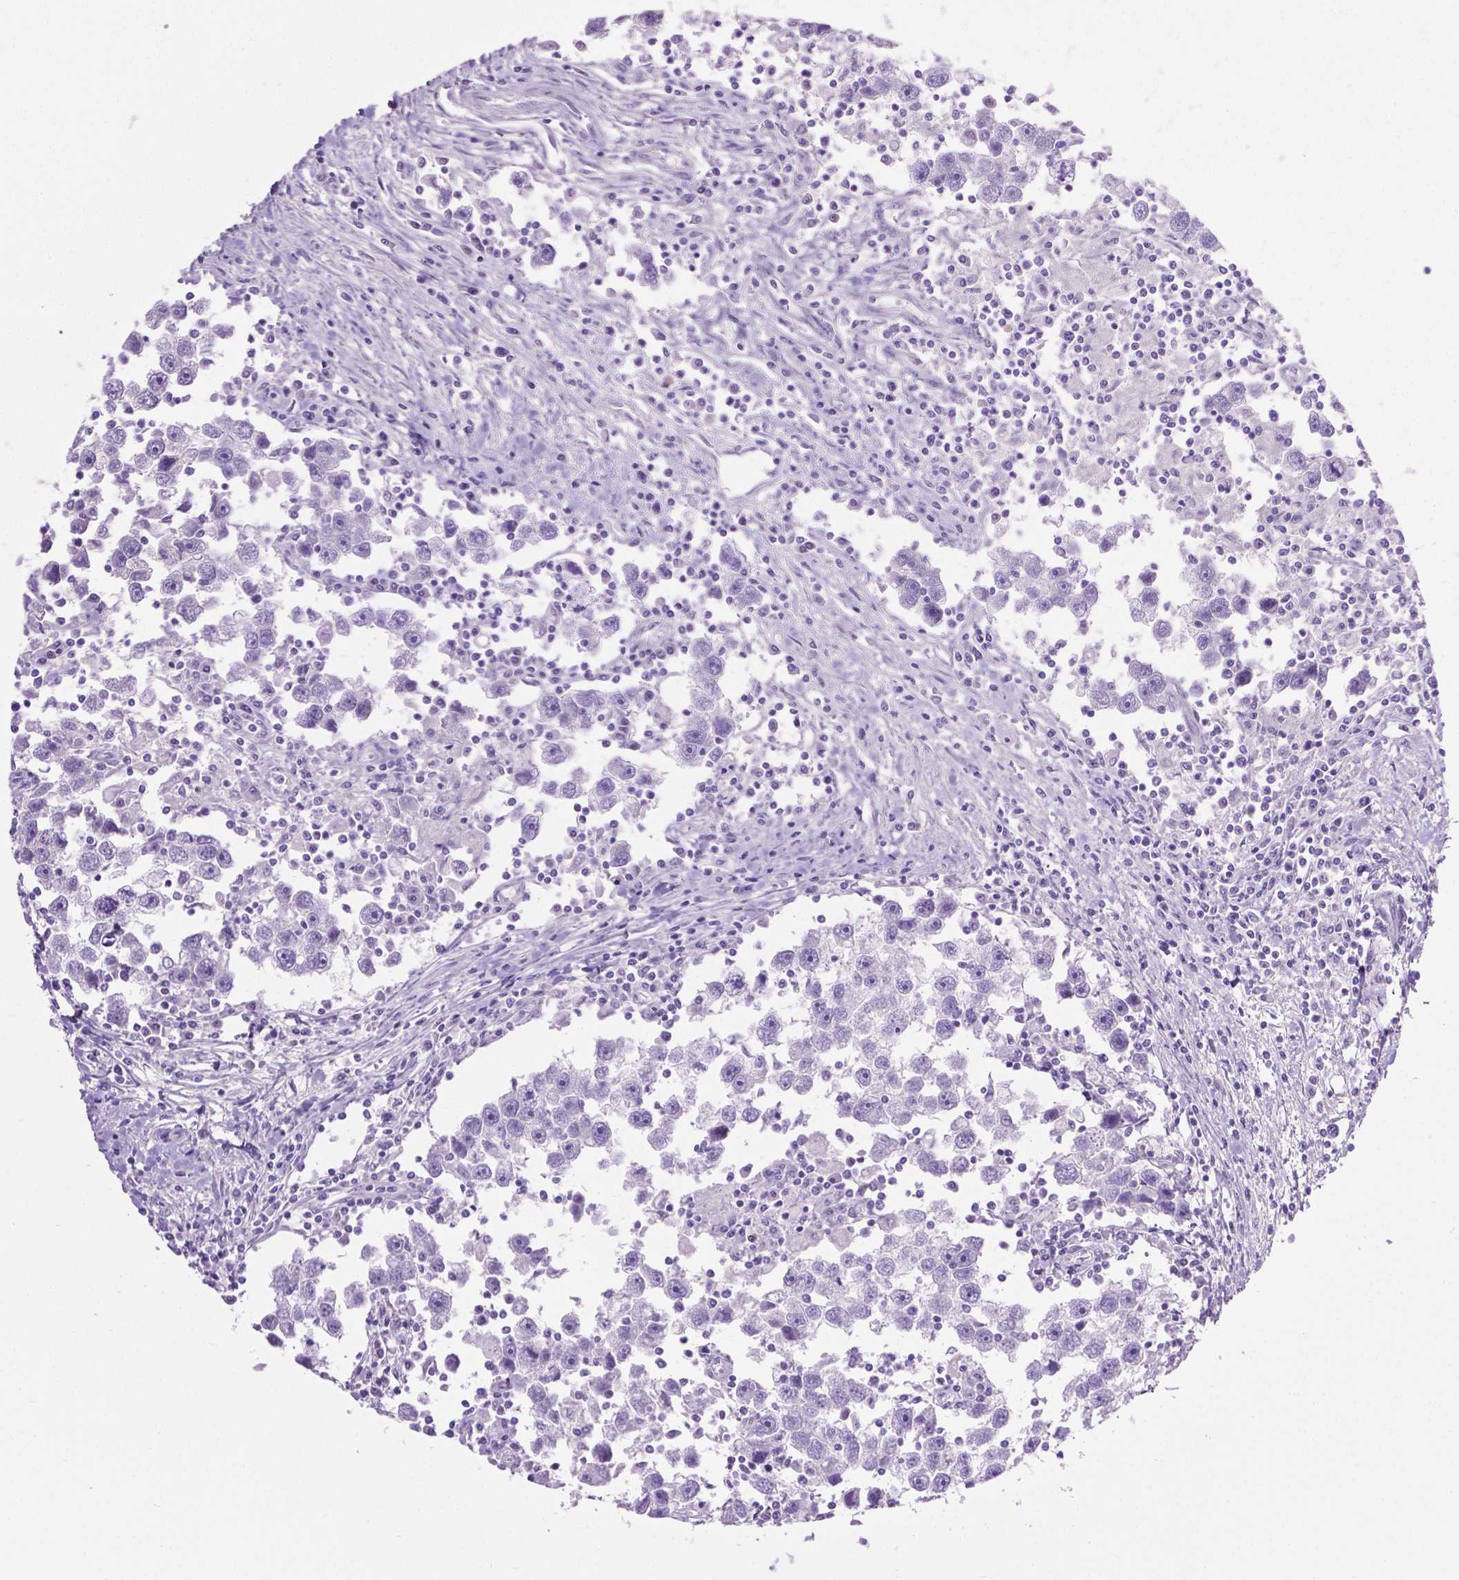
{"staining": {"intensity": "negative", "quantity": "none", "location": "none"}, "tissue": "testis cancer", "cell_type": "Tumor cells", "image_type": "cancer", "snomed": [{"axis": "morphology", "description": "Seminoma, NOS"}, {"axis": "topography", "description": "Testis"}], "caption": "A histopathology image of human testis cancer is negative for staining in tumor cells.", "gene": "LELP1", "patient": {"sex": "male", "age": 30}}